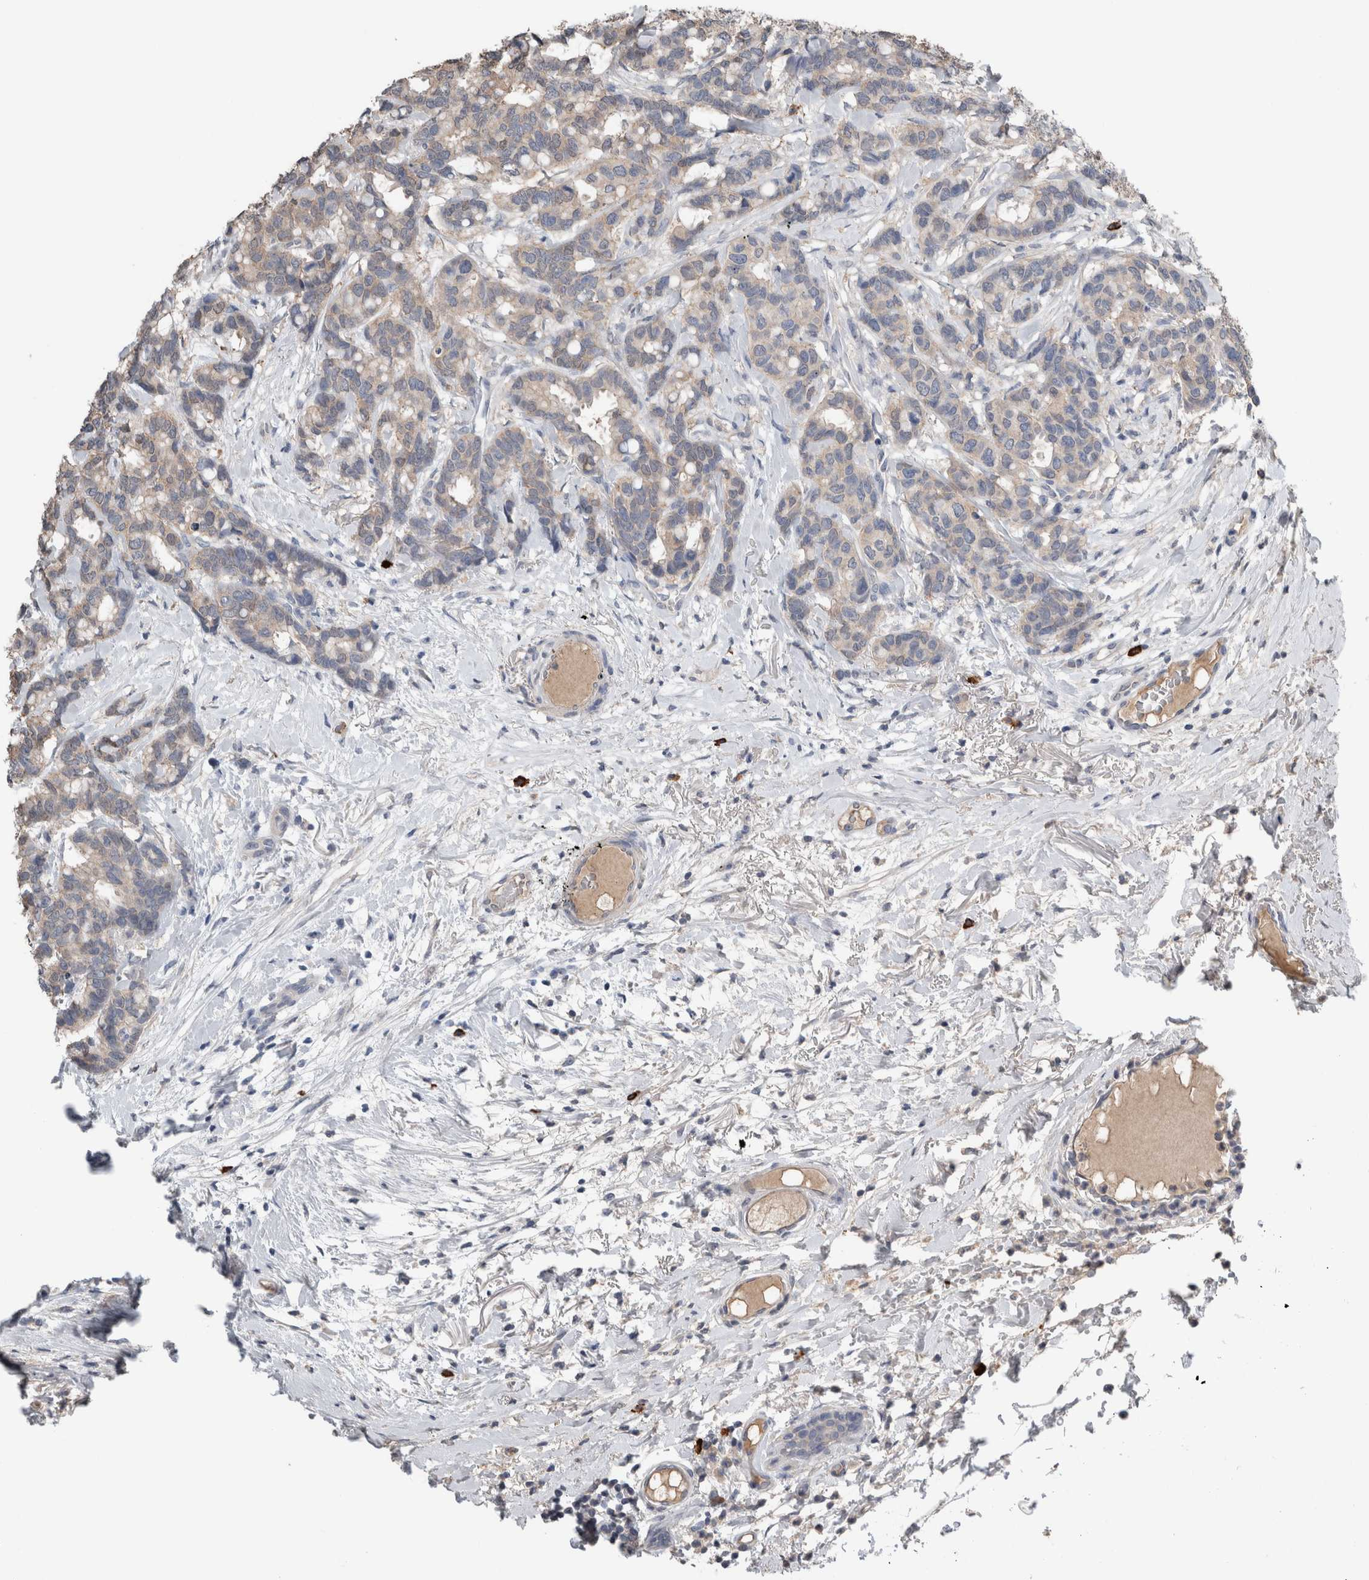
{"staining": {"intensity": "weak", "quantity": "25%-75%", "location": "cytoplasmic/membranous"}, "tissue": "breast cancer", "cell_type": "Tumor cells", "image_type": "cancer", "snomed": [{"axis": "morphology", "description": "Duct carcinoma"}, {"axis": "topography", "description": "Breast"}], "caption": "Breast cancer was stained to show a protein in brown. There is low levels of weak cytoplasmic/membranous expression in approximately 25%-75% of tumor cells.", "gene": "CRNN", "patient": {"sex": "female", "age": 87}}